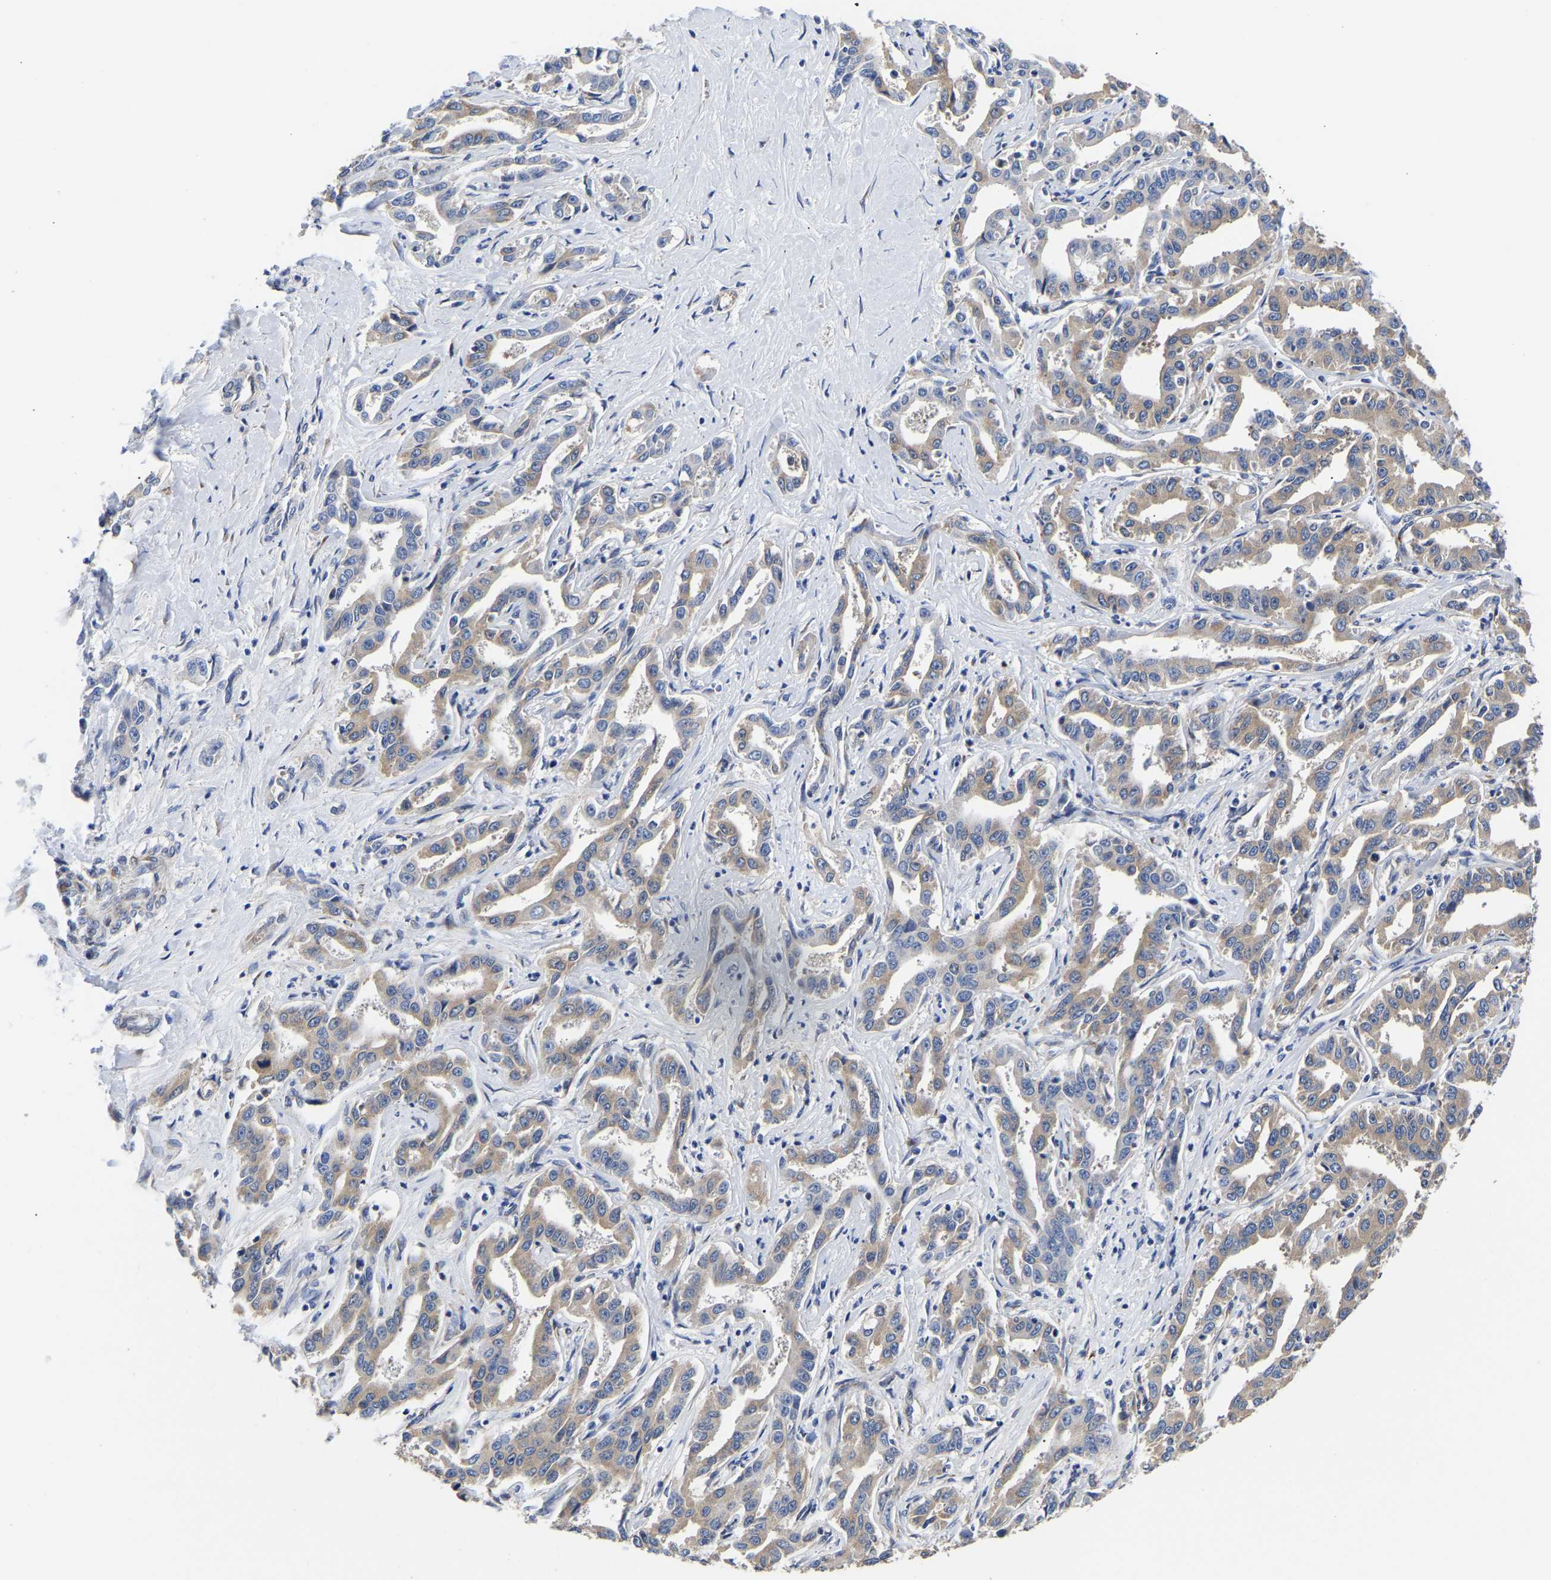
{"staining": {"intensity": "weak", "quantity": ">75%", "location": "cytoplasmic/membranous"}, "tissue": "liver cancer", "cell_type": "Tumor cells", "image_type": "cancer", "snomed": [{"axis": "morphology", "description": "Cholangiocarcinoma"}, {"axis": "topography", "description": "Liver"}], "caption": "Immunohistochemical staining of liver cancer demonstrates weak cytoplasmic/membranous protein positivity in approximately >75% of tumor cells.", "gene": "CCDC6", "patient": {"sex": "male", "age": 59}}